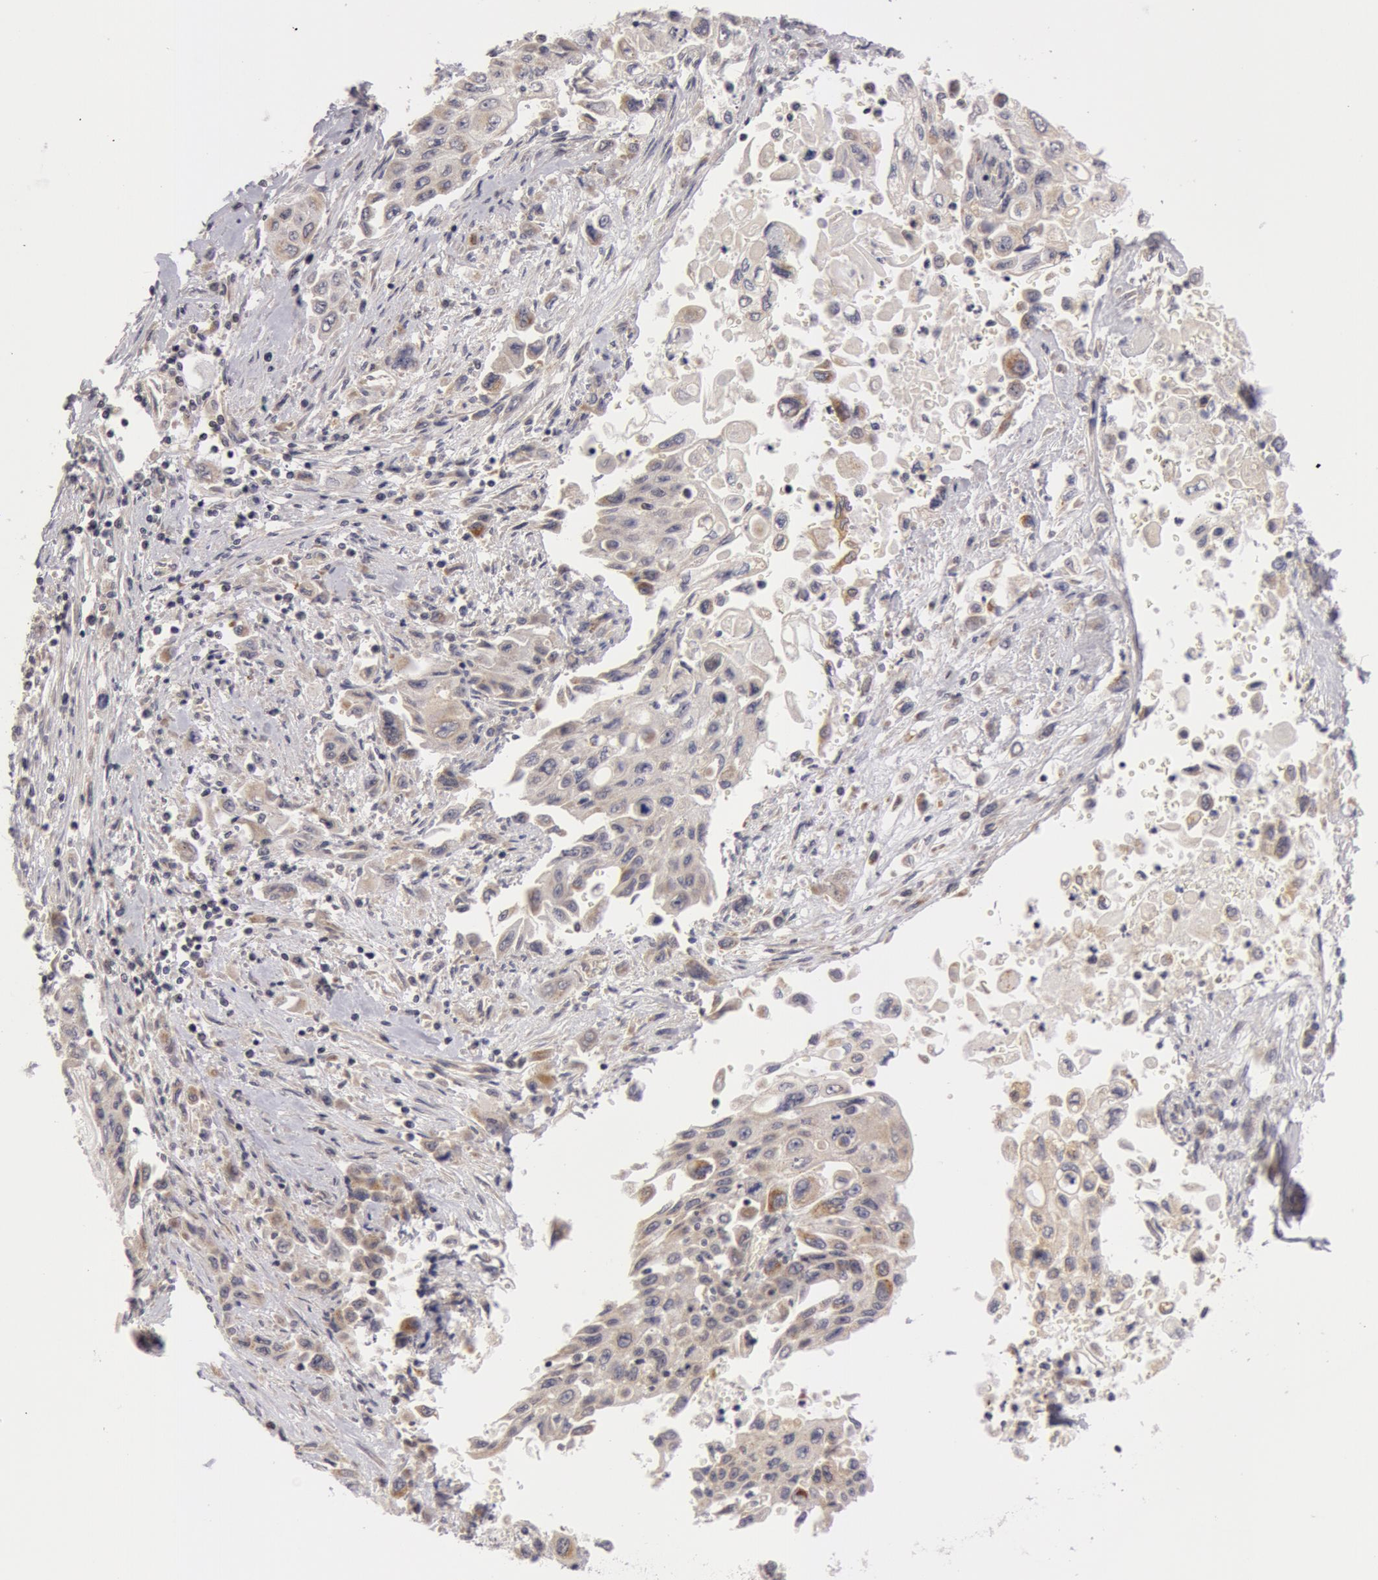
{"staining": {"intensity": "weak", "quantity": "<25%", "location": "cytoplasmic/membranous"}, "tissue": "pancreatic cancer", "cell_type": "Tumor cells", "image_type": "cancer", "snomed": [{"axis": "morphology", "description": "Adenocarcinoma, NOS"}, {"axis": "topography", "description": "Pancreas"}], "caption": "This histopathology image is of pancreatic cancer stained with IHC to label a protein in brown with the nuclei are counter-stained blue. There is no staining in tumor cells.", "gene": "SYTL4", "patient": {"sex": "male", "age": 70}}